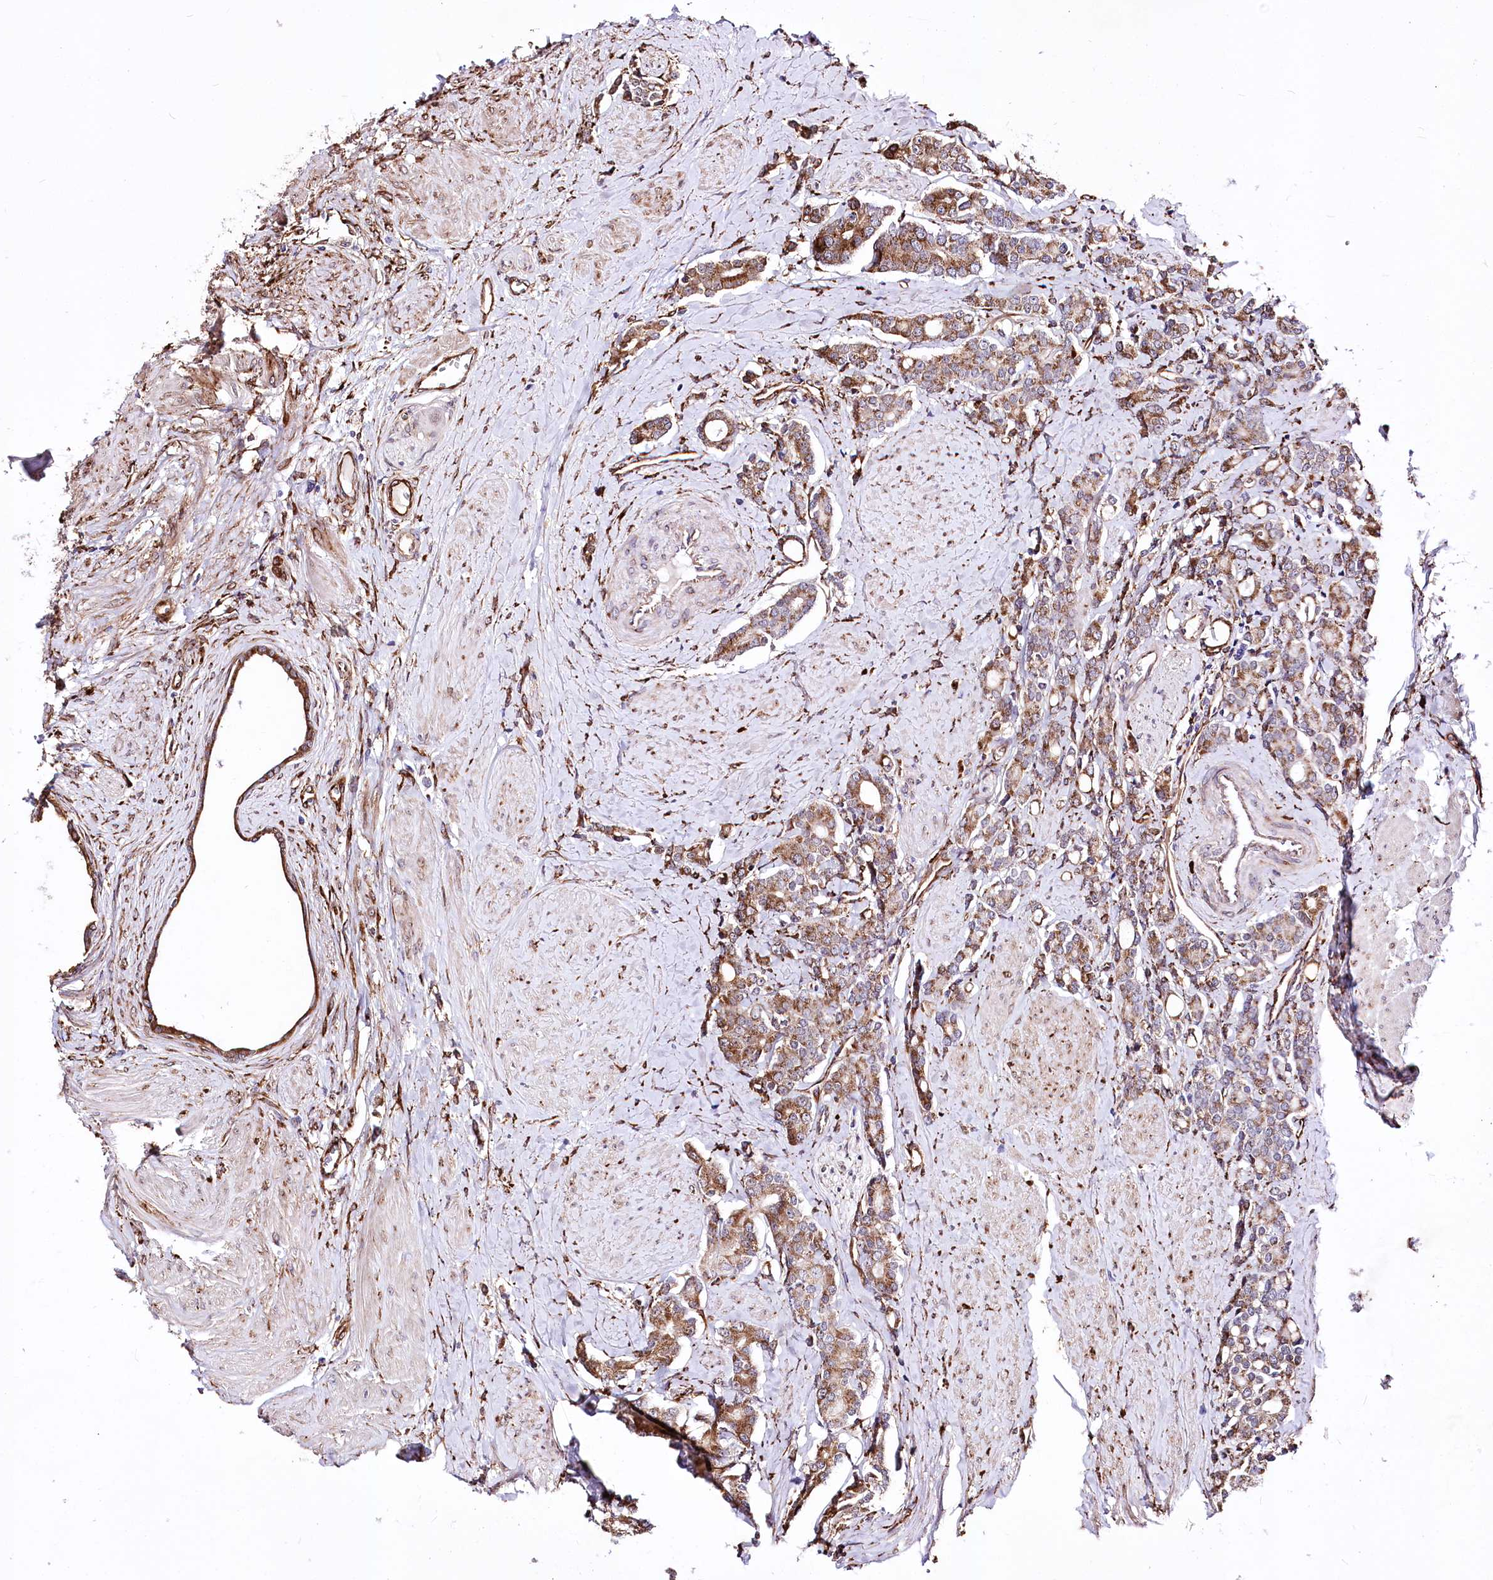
{"staining": {"intensity": "moderate", "quantity": ">75%", "location": "cytoplasmic/membranous"}, "tissue": "prostate cancer", "cell_type": "Tumor cells", "image_type": "cancer", "snomed": [{"axis": "morphology", "description": "Adenocarcinoma, High grade"}, {"axis": "topography", "description": "Prostate"}], "caption": "This micrograph demonstrates immunohistochemistry staining of human prostate high-grade adenocarcinoma, with medium moderate cytoplasmic/membranous positivity in approximately >75% of tumor cells.", "gene": "WWC1", "patient": {"sex": "male", "age": 62}}